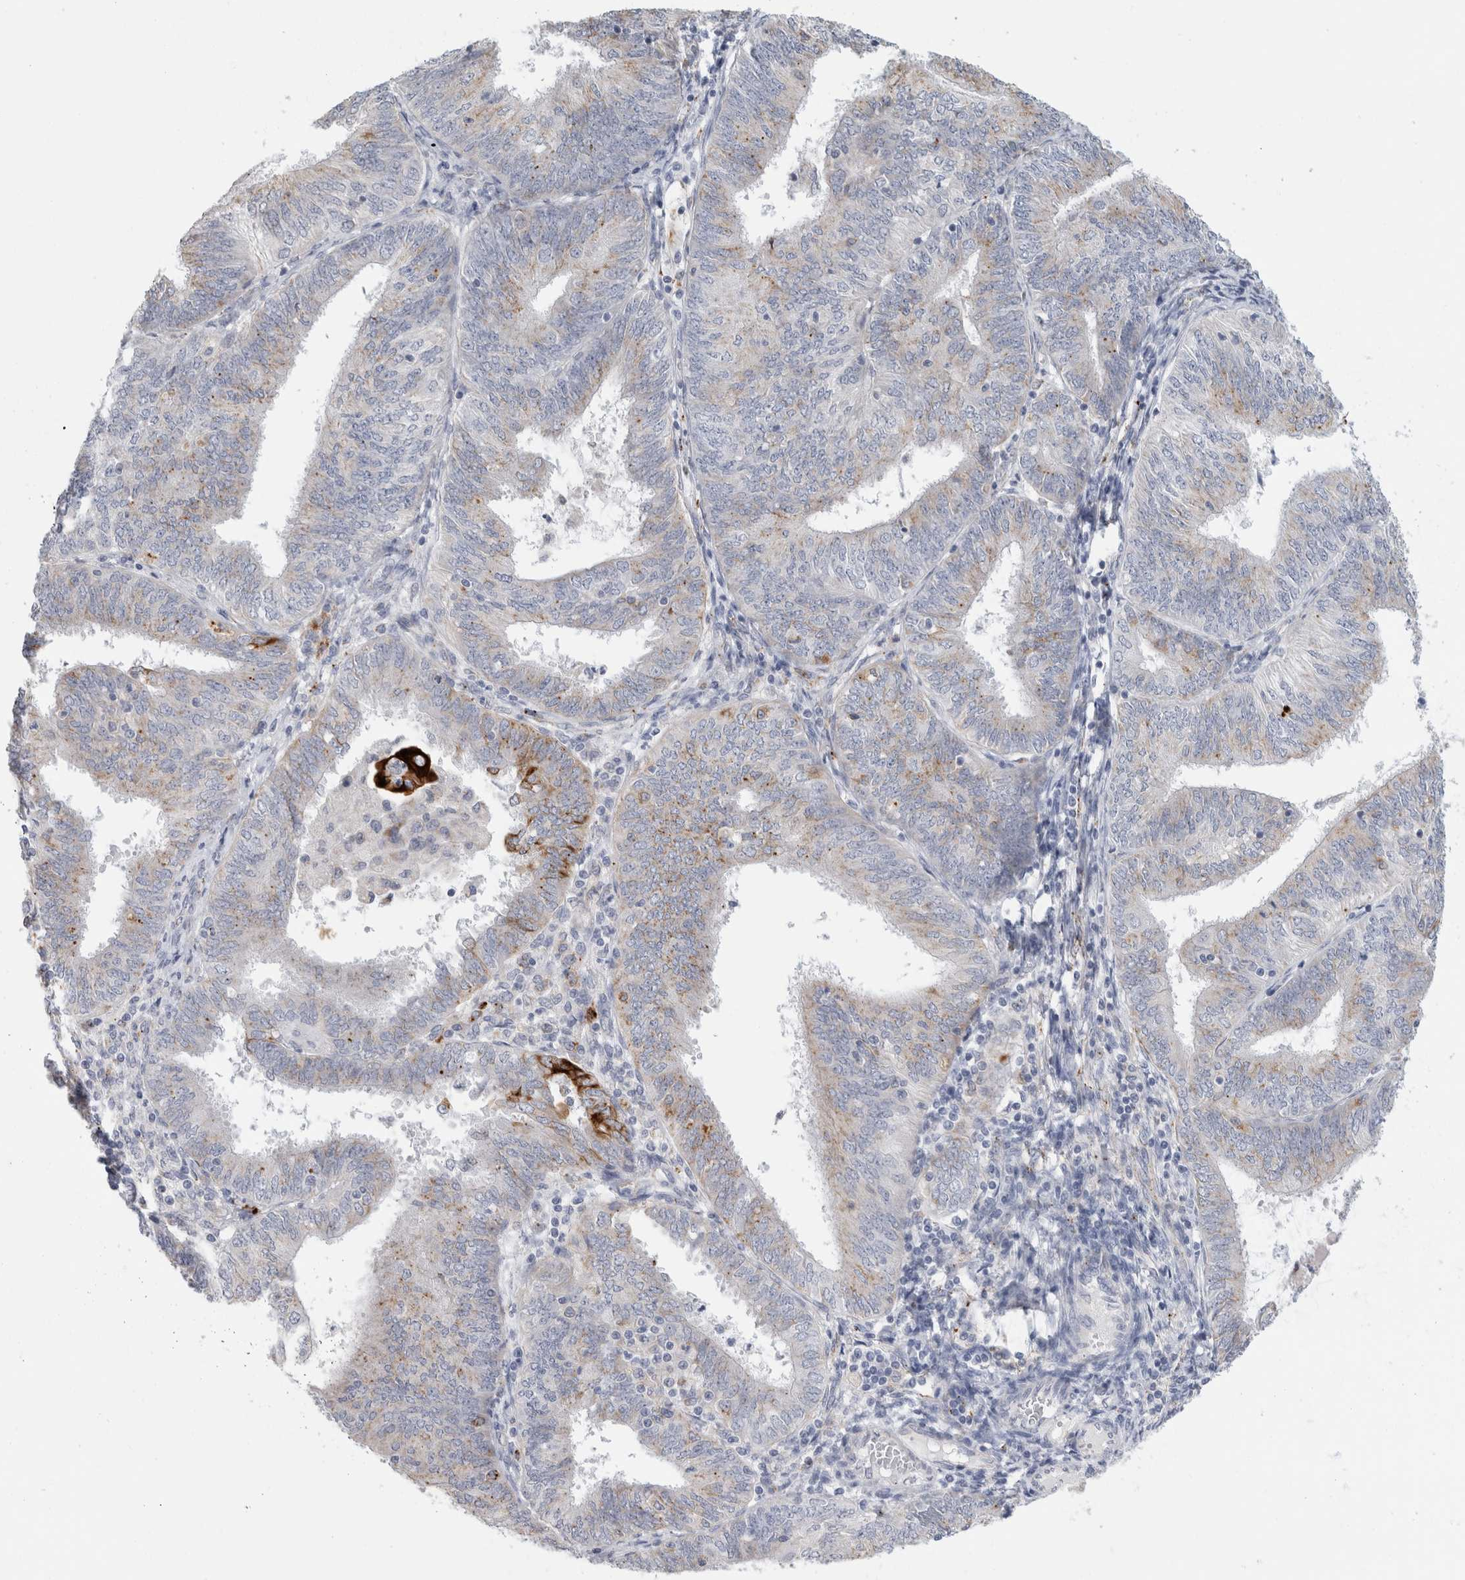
{"staining": {"intensity": "strong", "quantity": "<25%", "location": "cytoplasmic/membranous"}, "tissue": "endometrial cancer", "cell_type": "Tumor cells", "image_type": "cancer", "snomed": [{"axis": "morphology", "description": "Adenocarcinoma, NOS"}, {"axis": "topography", "description": "Endometrium"}], "caption": "High-power microscopy captured an immunohistochemistry (IHC) histopathology image of adenocarcinoma (endometrial), revealing strong cytoplasmic/membranous staining in about <25% of tumor cells.", "gene": "GAA", "patient": {"sex": "female", "age": 58}}